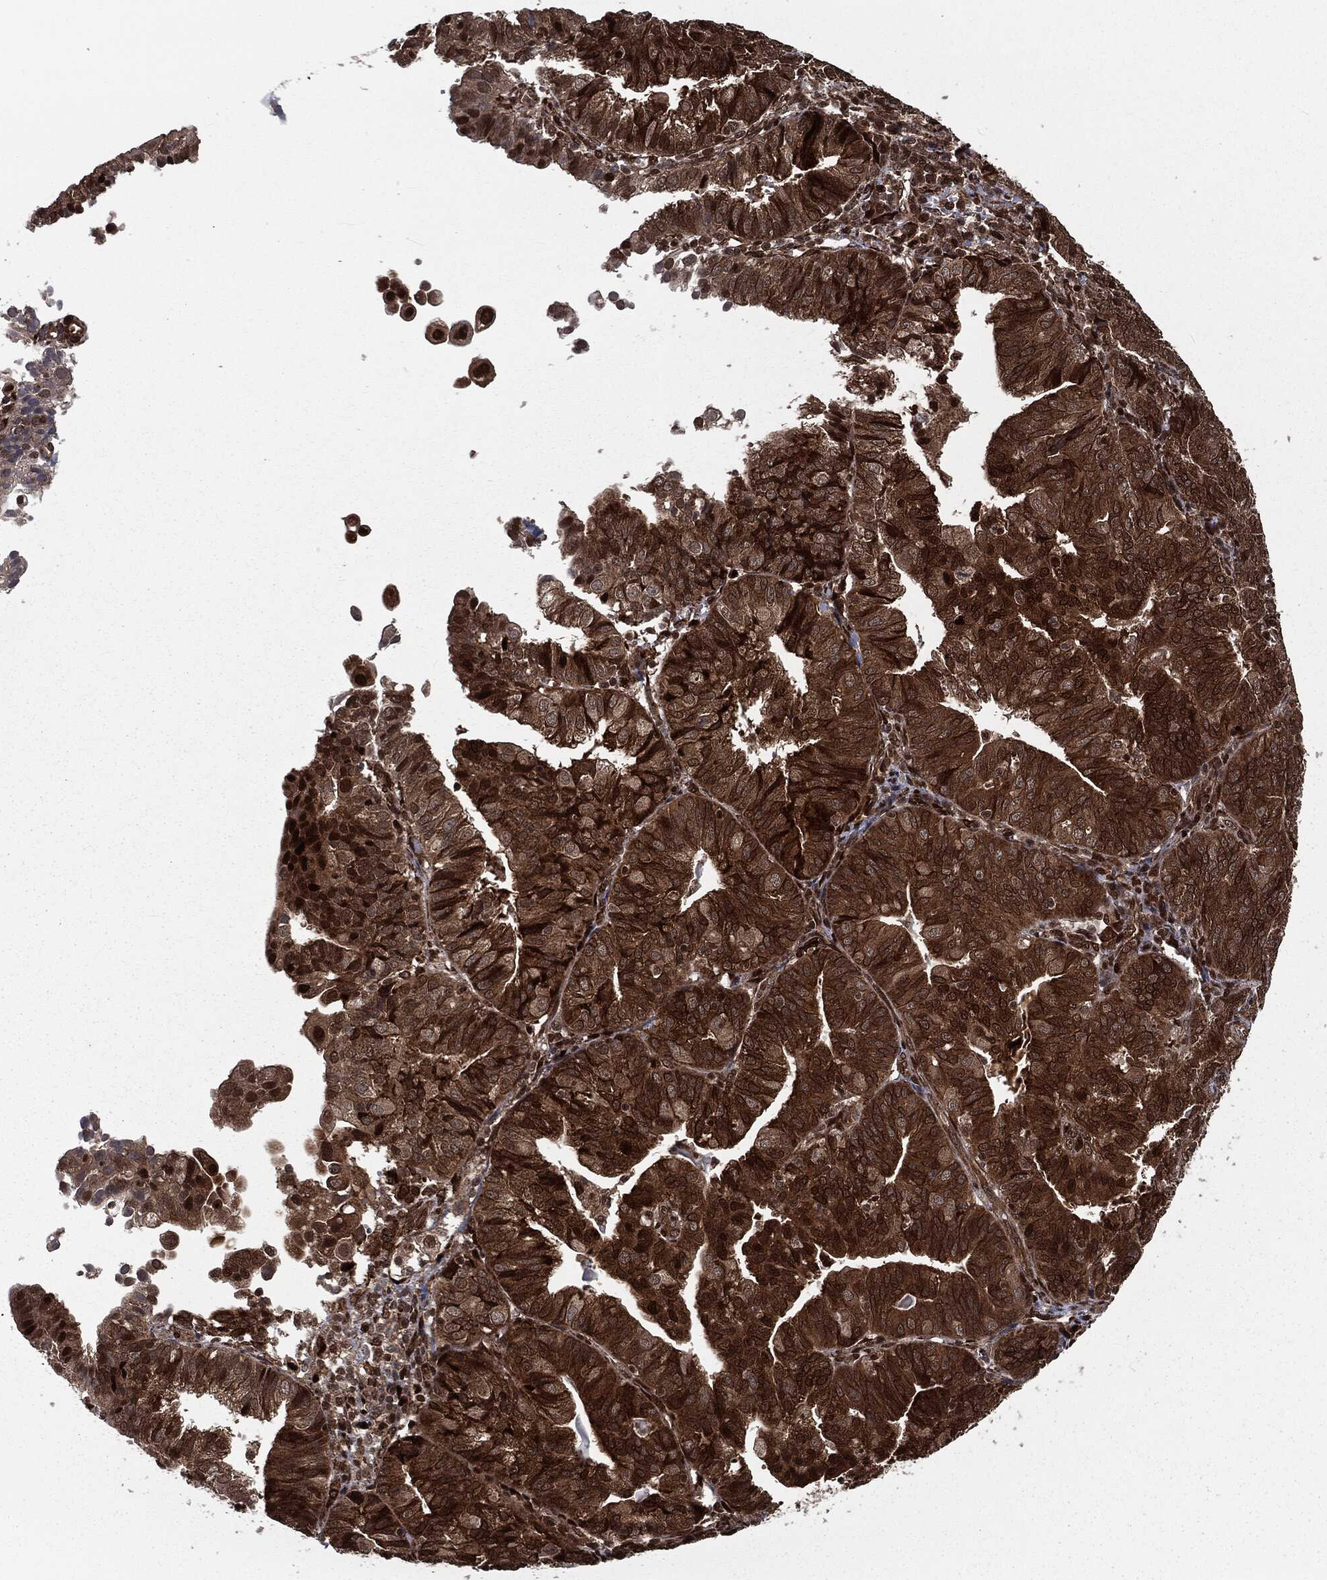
{"staining": {"intensity": "strong", "quantity": "25%-75%", "location": "cytoplasmic/membranous"}, "tissue": "endometrial cancer", "cell_type": "Tumor cells", "image_type": "cancer", "snomed": [{"axis": "morphology", "description": "Adenocarcinoma, NOS"}, {"axis": "topography", "description": "Endometrium"}], "caption": "Immunohistochemical staining of human endometrial cancer (adenocarcinoma) reveals high levels of strong cytoplasmic/membranous expression in approximately 25%-75% of tumor cells.", "gene": "RANBP9", "patient": {"sex": "female", "age": 56}}